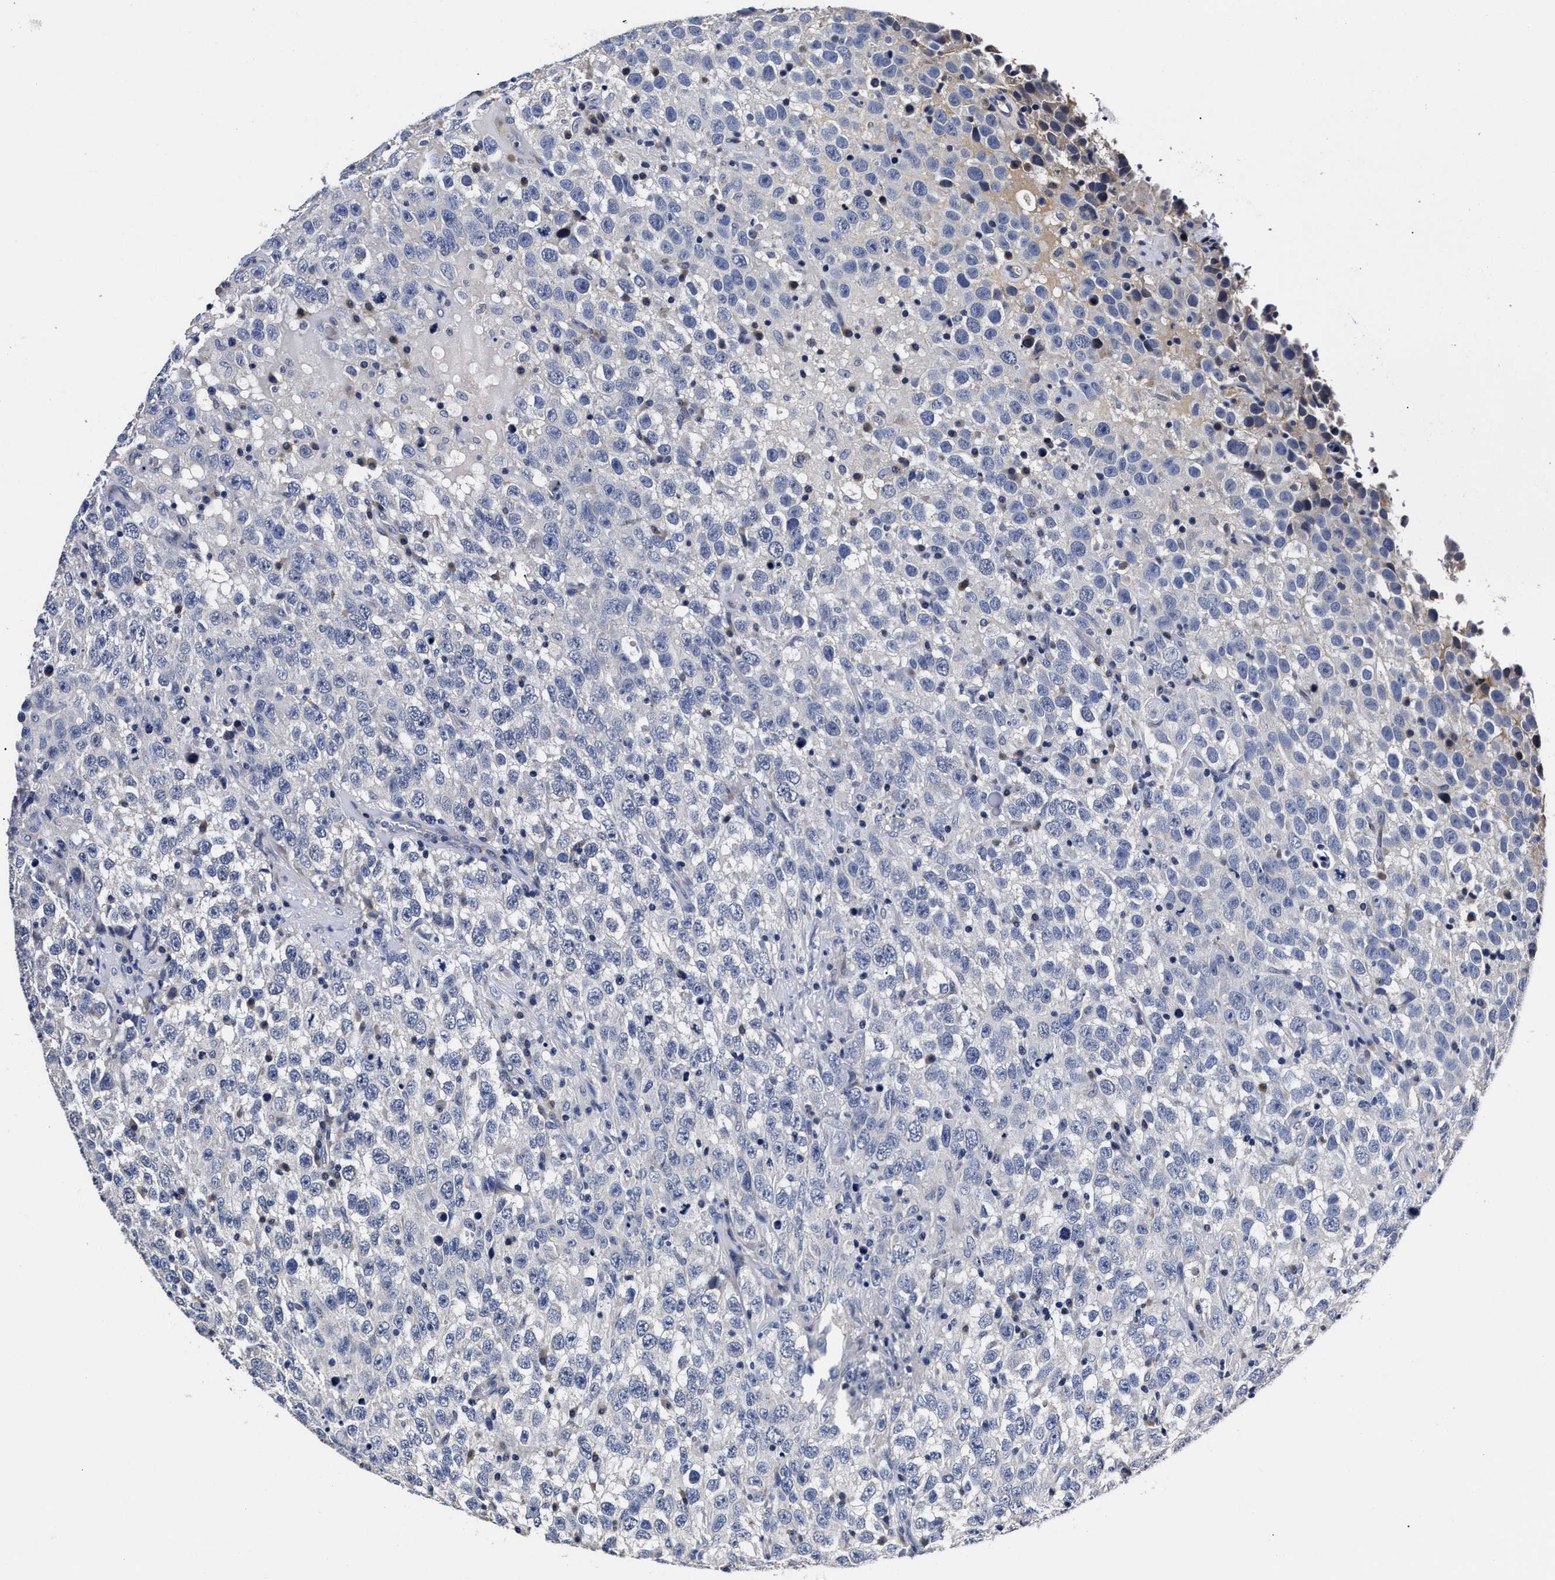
{"staining": {"intensity": "negative", "quantity": "none", "location": "none"}, "tissue": "testis cancer", "cell_type": "Tumor cells", "image_type": "cancer", "snomed": [{"axis": "morphology", "description": "Seminoma, NOS"}, {"axis": "topography", "description": "Testis"}], "caption": "High power microscopy image of an immunohistochemistry (IHC) micrograph of testis cancer, revealing no significant positivity in tumor cells.", "gene": "OLFML2A", "patient": {"sex": "male", "age": 41}}